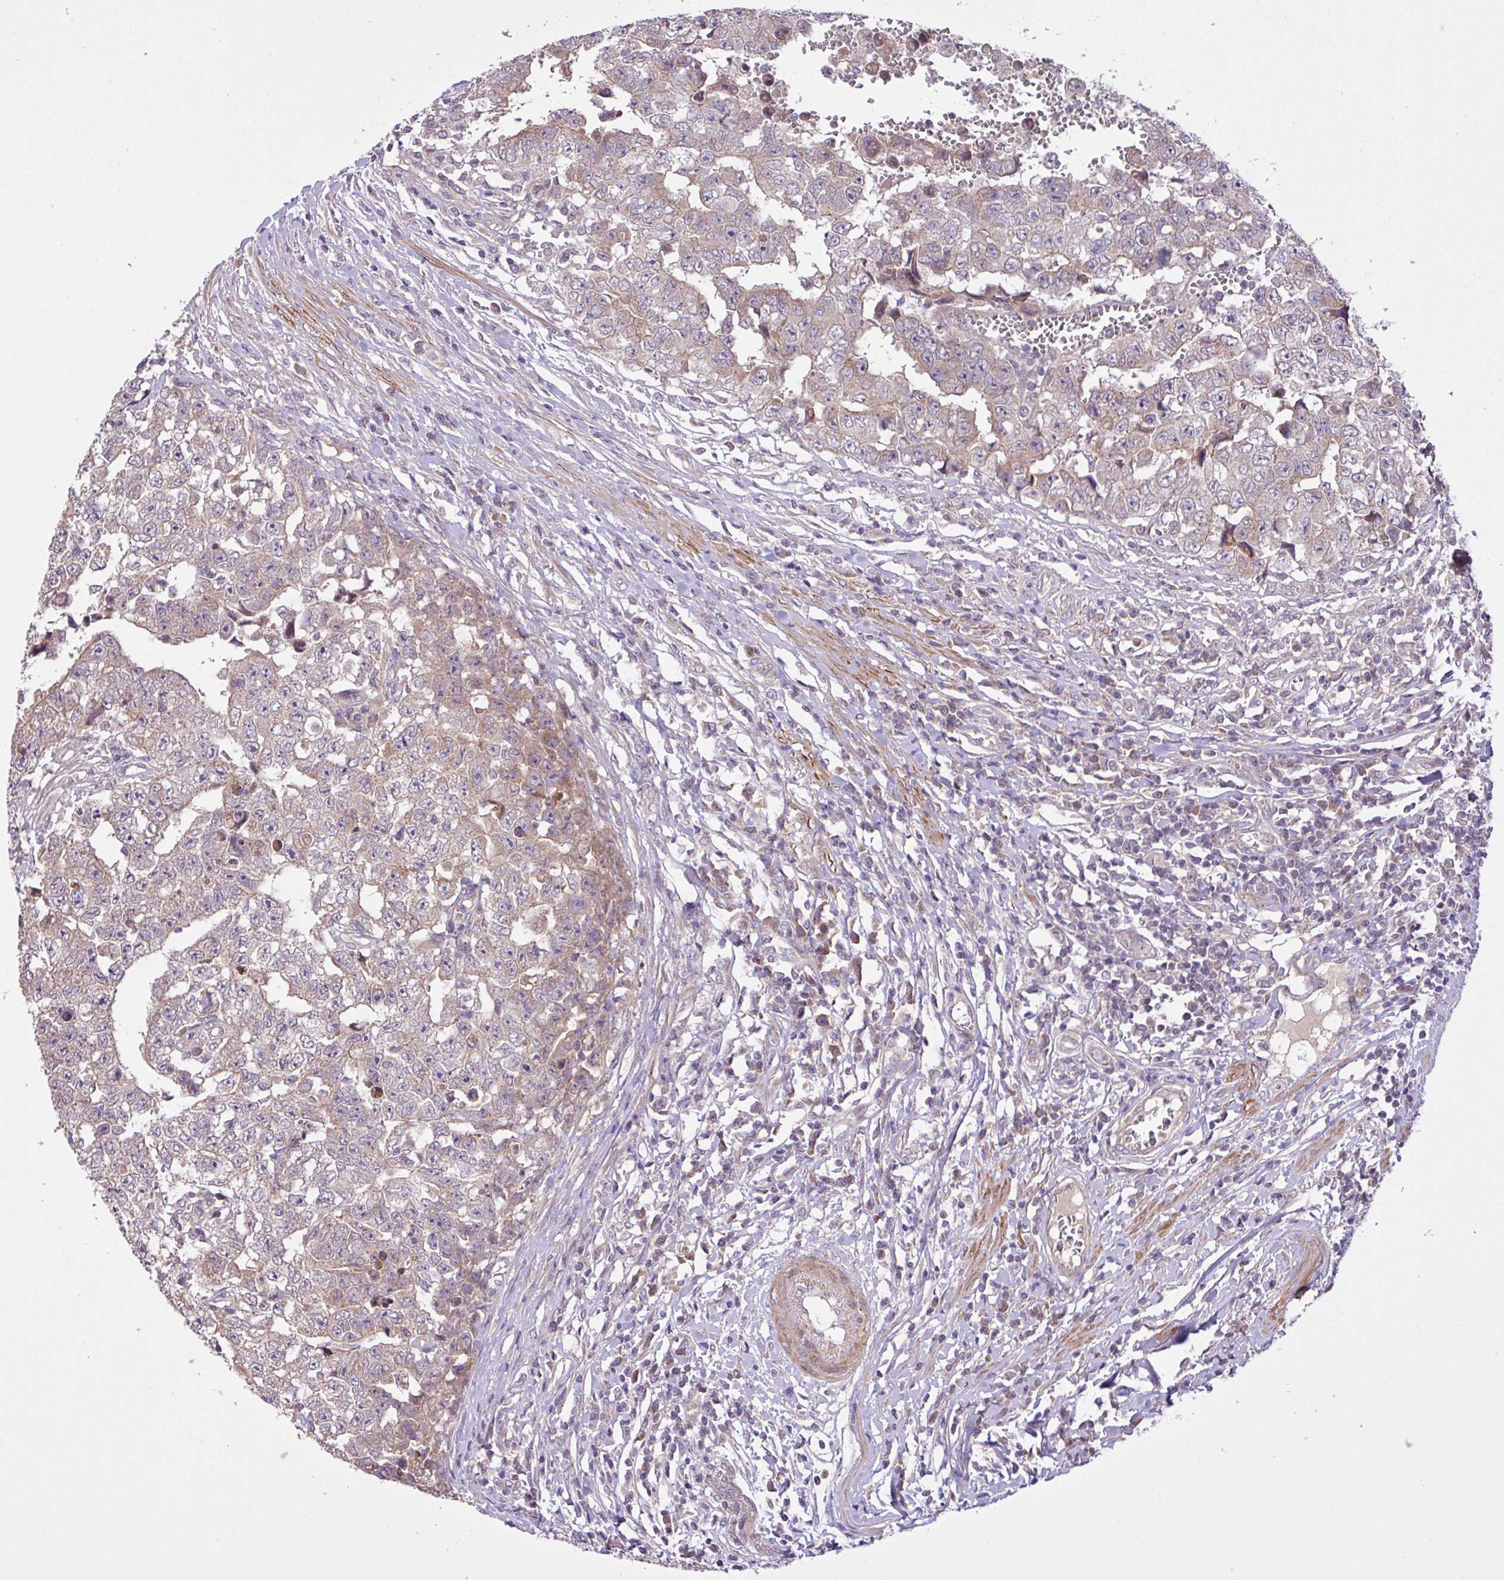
{"staining": {"intensity": "weak", "quantity": "<25%", "location": "cytoplasmic/membranous"}, "tissue": "testis cancer", "cell_type": "Tumor cells", "image_type": "cancer", "snomed": [{"axis": "morphology", "description": "Carcinoma, Embryonal, NOS"}, {"axis": "topography", "description": "Testis"}], "caption": "DAB immunohistochemical staining of human embryonal carcinoma (testis) reveals no significant expression in tumor cells. (DAB (3,3'-diaminobenzidine) immunohistochemistry visualized using brightfield microscopy, high magnification).", "gene": "TIMM10B", "patient": {"sex": "male", "age": 25}}